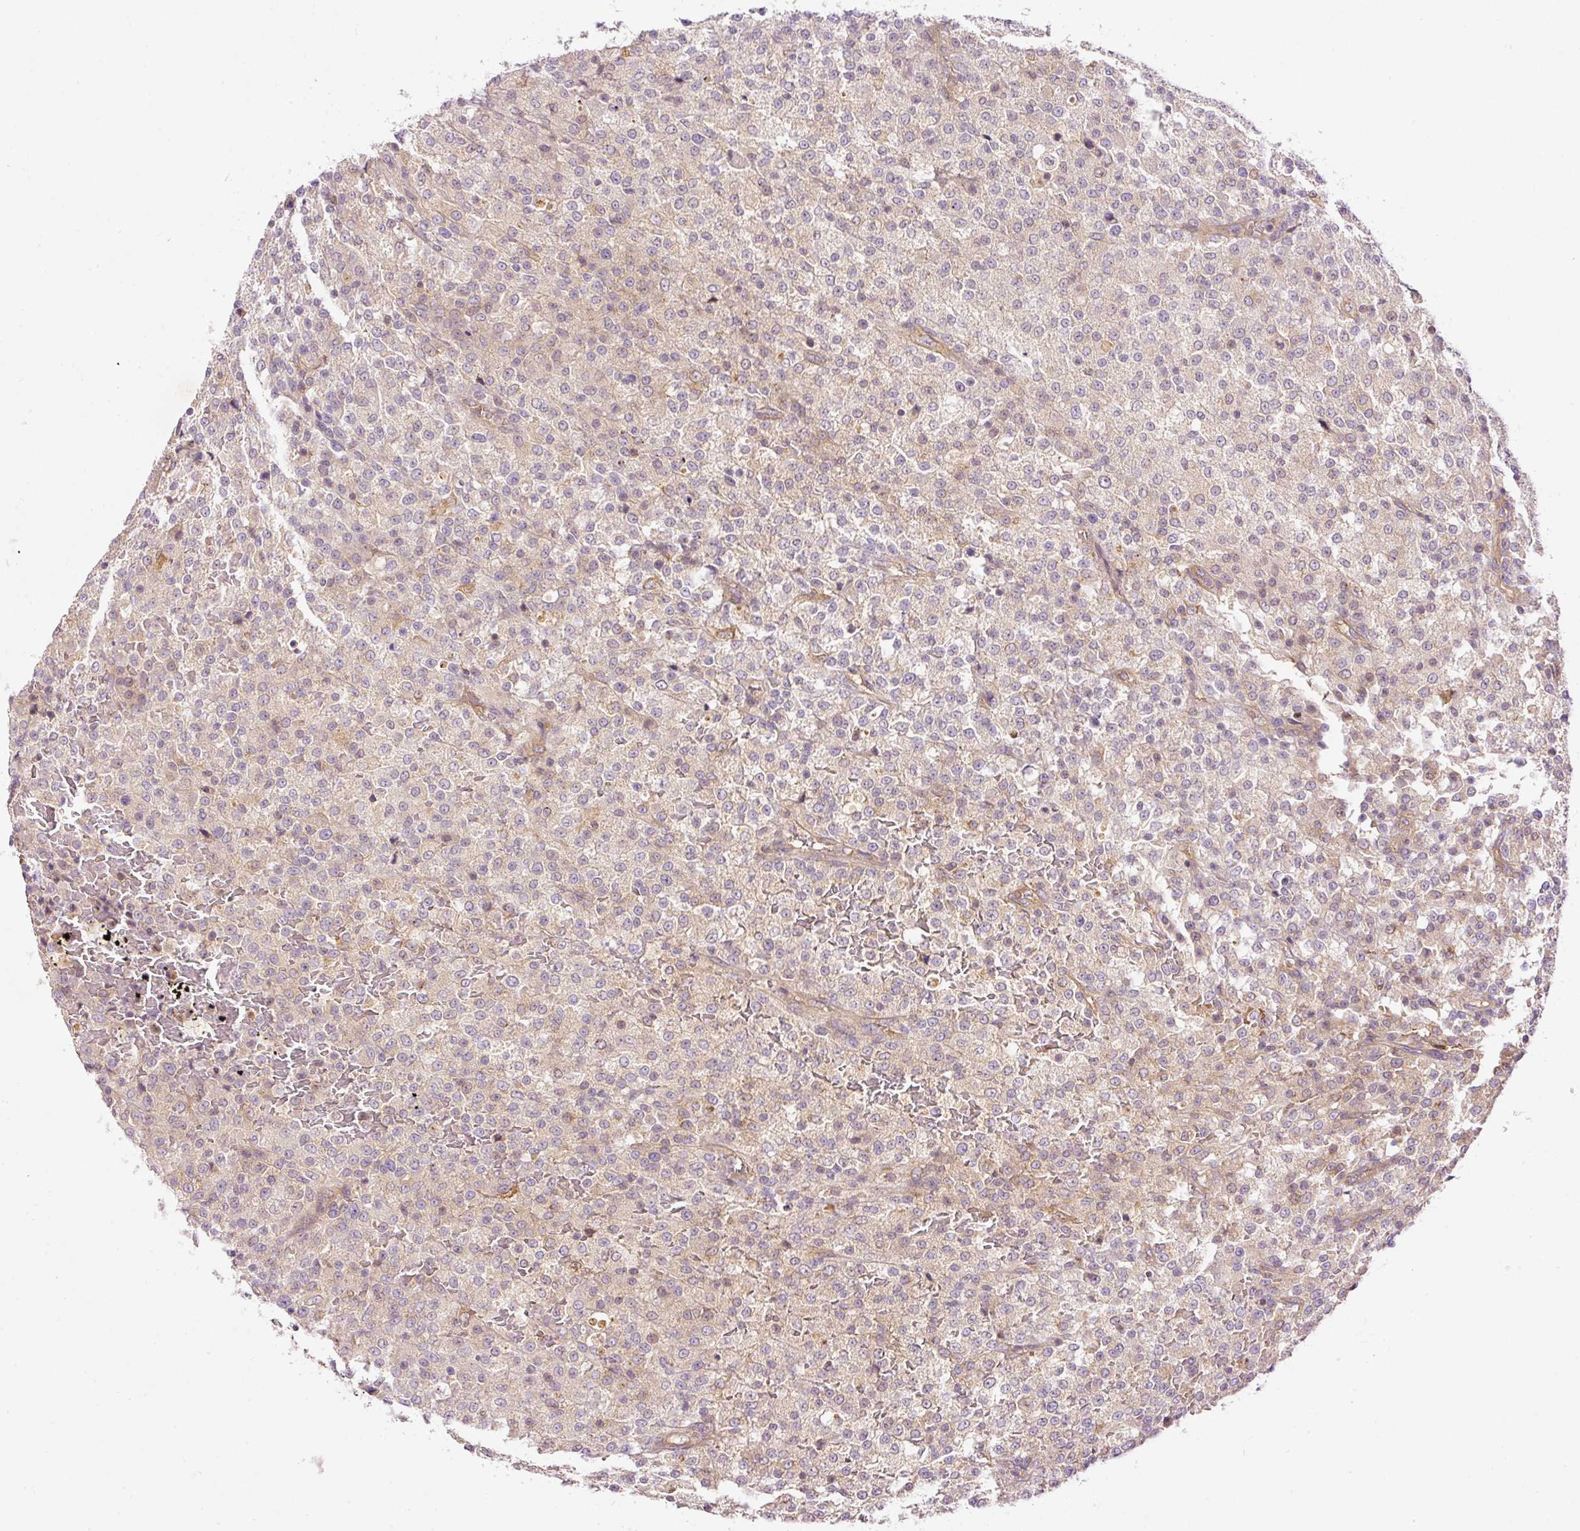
{"staining": {"intensity": "weak", "quantity": "<25%", "location": "cytoplasmic/membranous"}, "tissue": "testis cancer", "cell_type": "Tumor cells", "image_type": "cancer", "snomed": [{"axis": "morphology", "description": "Seminoma, NOS"}, {"axis": "topography", "description": "Testis"}], "caption": "Immunohistochemical staining of testis cancer exhibits no significant staining in tumor cells.", "gene": "TBC1D2B", "patient": {"sex": "male", "age": 59}}